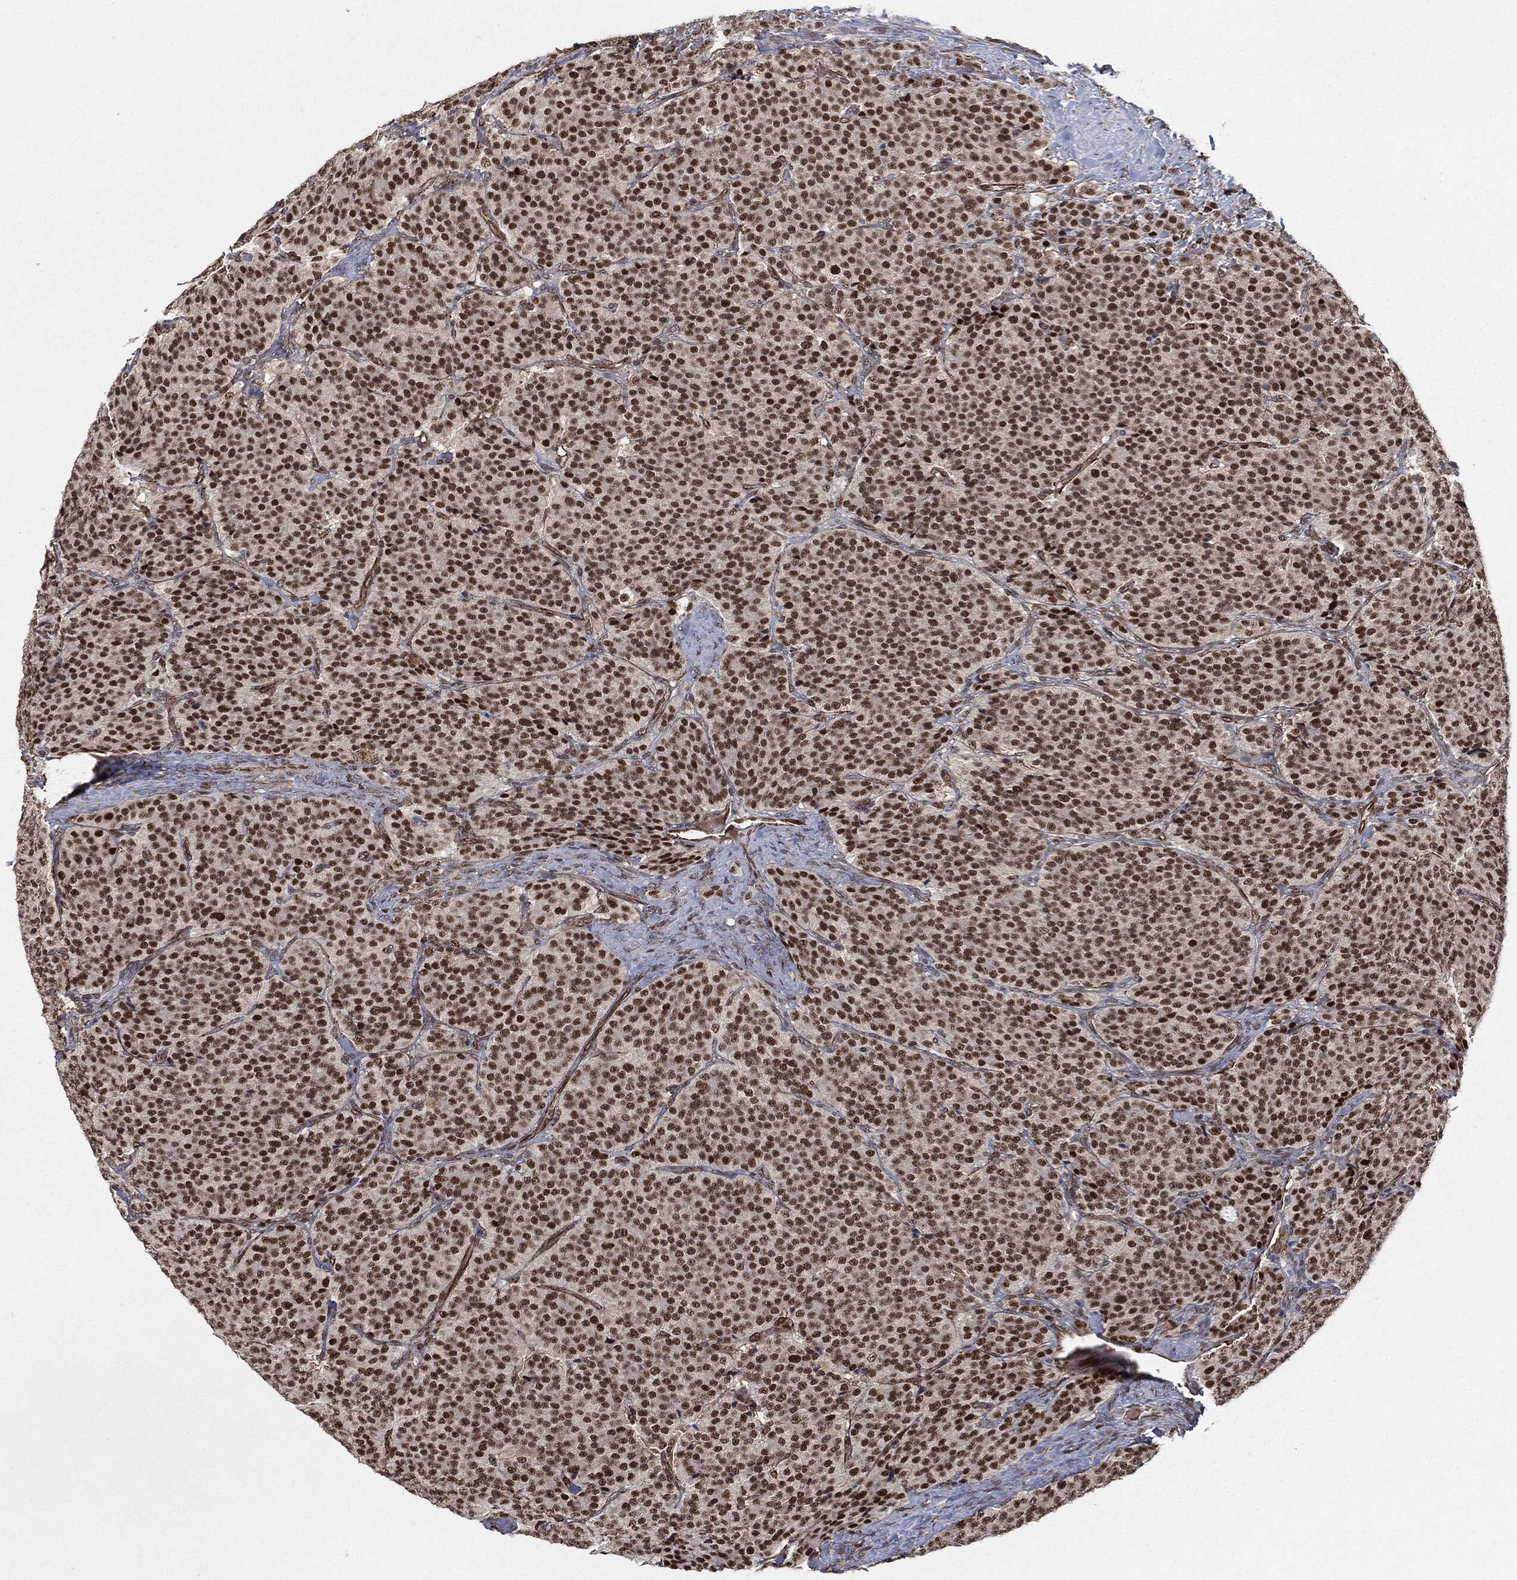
{"staining": {"intensity": "strong", "quantity": "25%-75%", "location": "nuclear"}, "tissue": "carcinoid", "cell_type": "Tumor cells", "image_type": "cancer", "snomed": [{"axis": "morphology", "description": "Carcinoid, malignant, NOS"}, {"axis": "topography", "description": "Small intestine"}], "caption": "A brown stain labels strong nuclear staining of a protein in human malignant carcinoid tumor cells.", "gene": "TP53RK", "patient": {"sex": "female", "age": 58}}